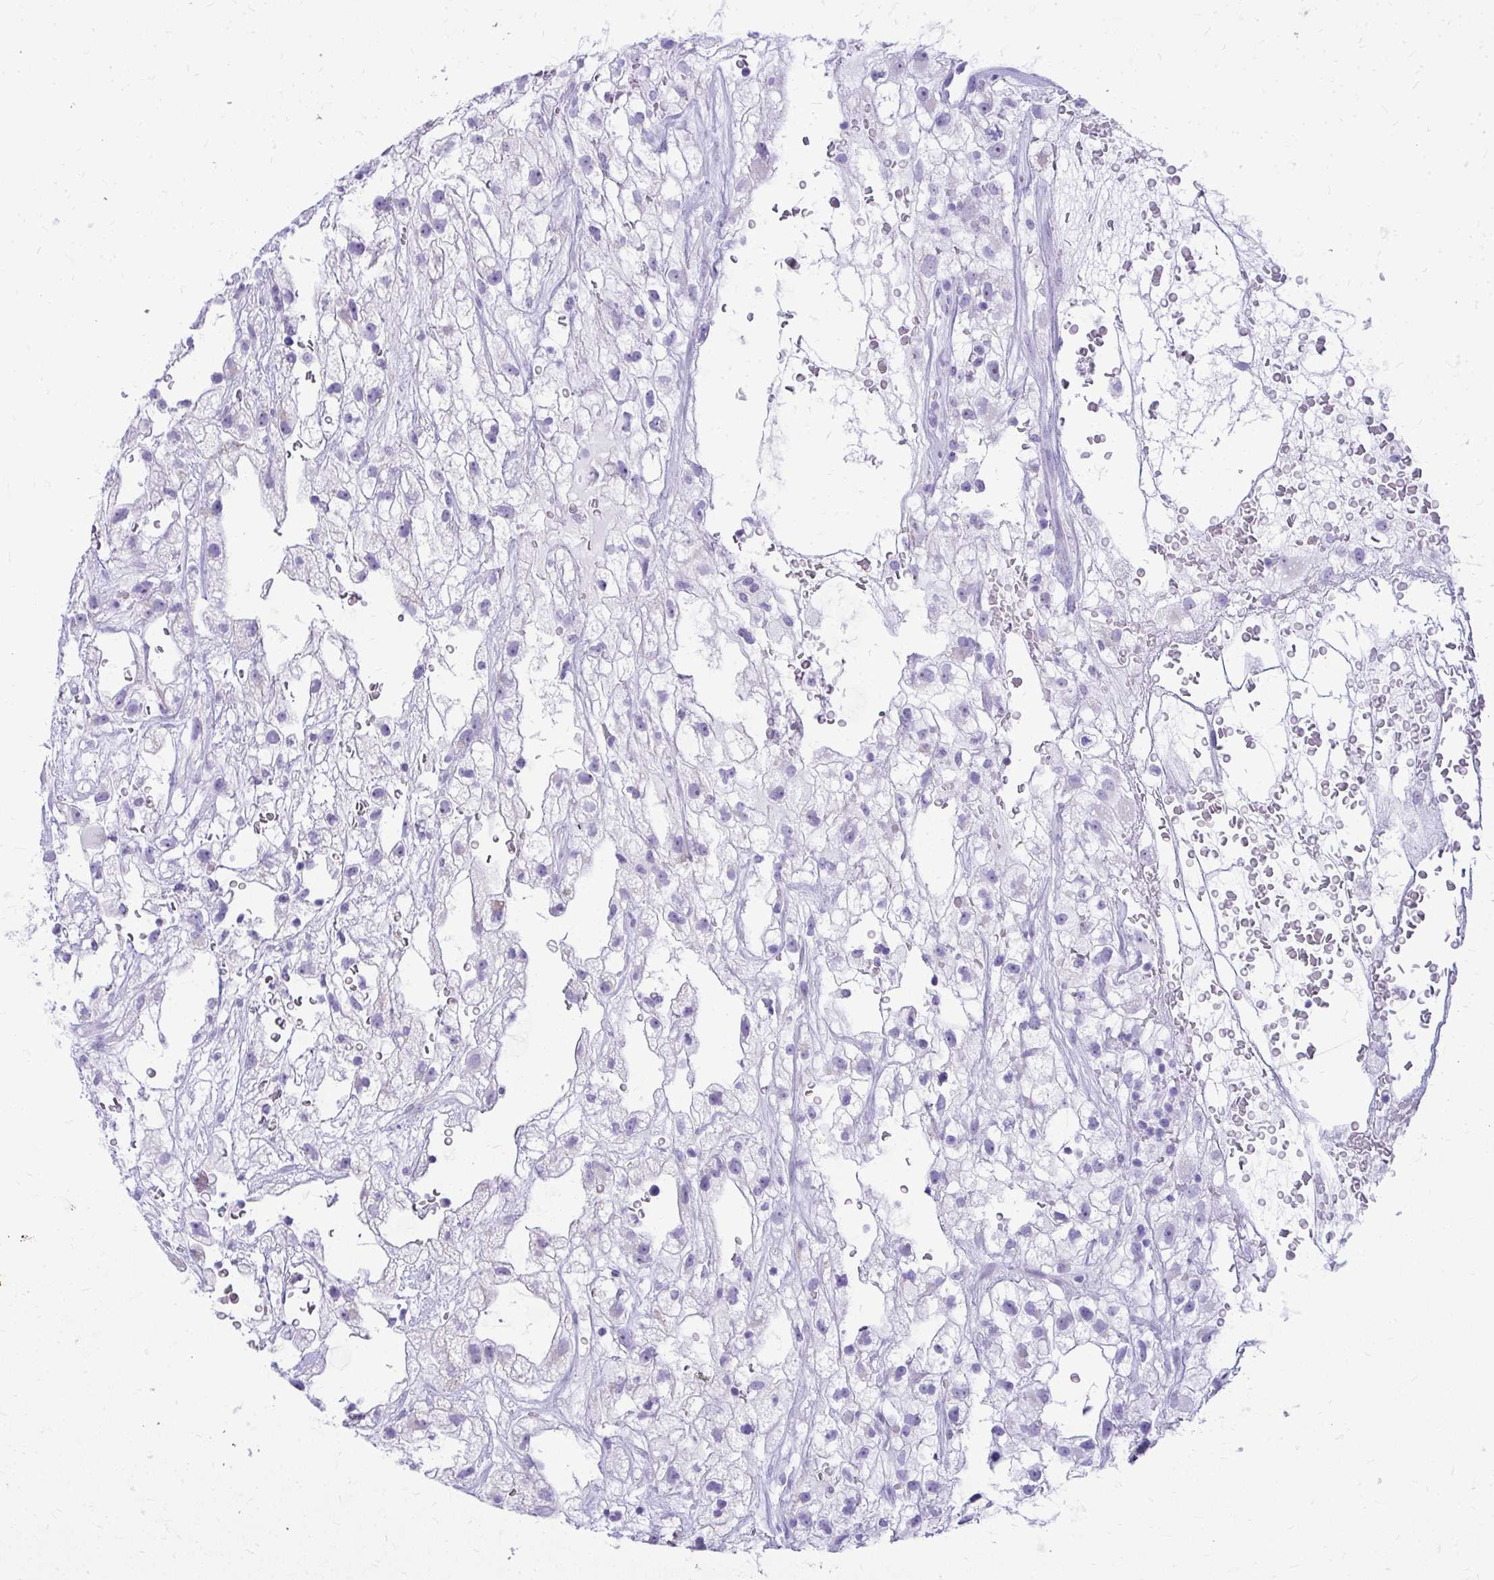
{"staining": {"intensity": "negative", "quantity": "none", "location": "none"}, "tissue": "renal cancer", "cell_type": "Tumor cells", "image_type": "cancer", "snomed": [{"axis": "morphology", "description": "Adenocarcinoma, NOS"}, {"axis": "topography", "description": "Kidney"}], "caption": "An image of human adenocarcinoma (renal) is negative for staining in tumor cells.", "gene": "RALYL", "patient": {"sex": "male", "age": 59}}